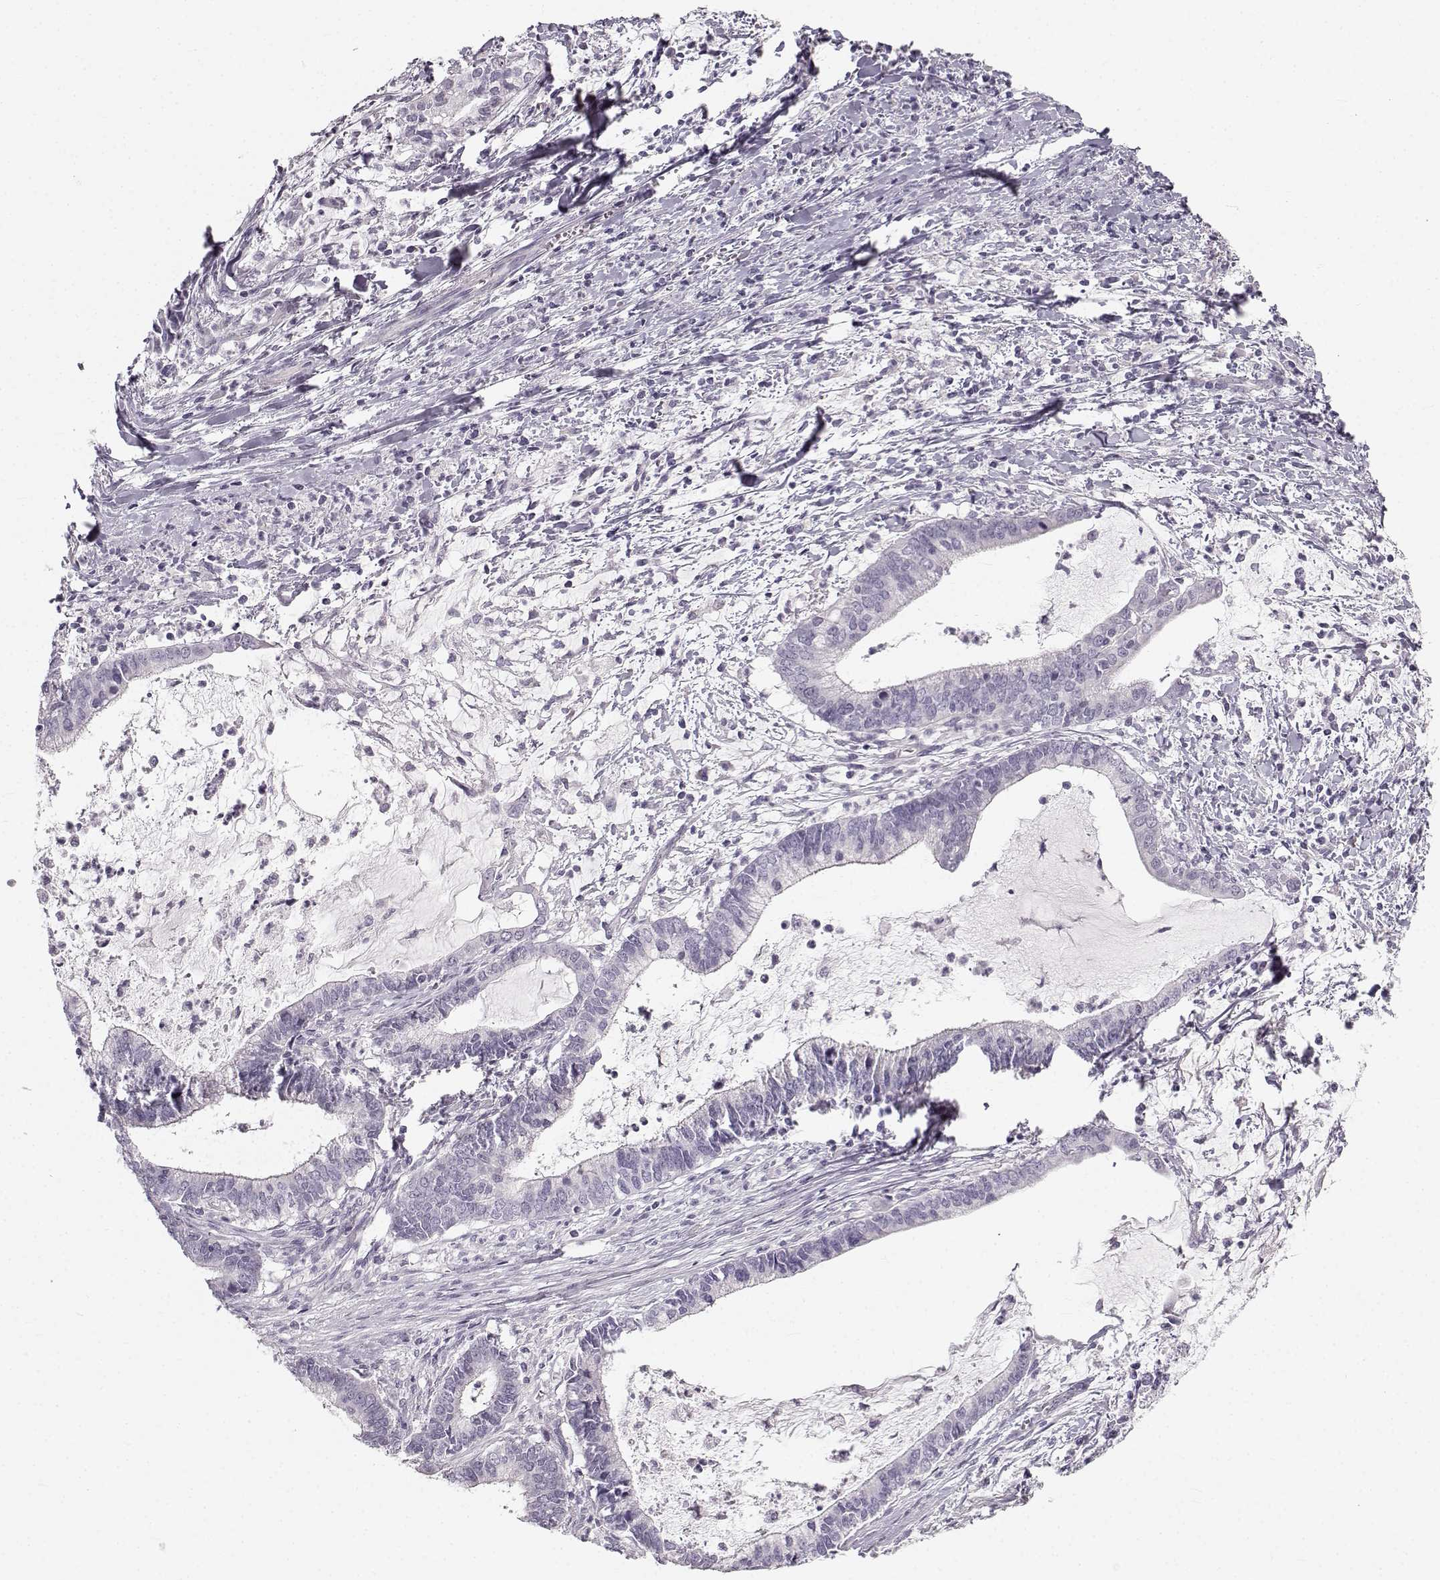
{"staining": {"intensity": "negative", "quantity": "none", "location": "none"}, "tissue": "cervical cancer", "cell_type": "Tumor cells", "image_type": "cancer", "snomed": [{"axis": "morphology", "description": "Adenocarcinoma, NOS"}, {"axis": "topography", "description": "Cervix"}], "caption": "Histopathology image shows no protein staining in tumor cells of cervical cancer tissue.", "gene": "OIP5", "patient": {"sex": "female", "age": 42}}